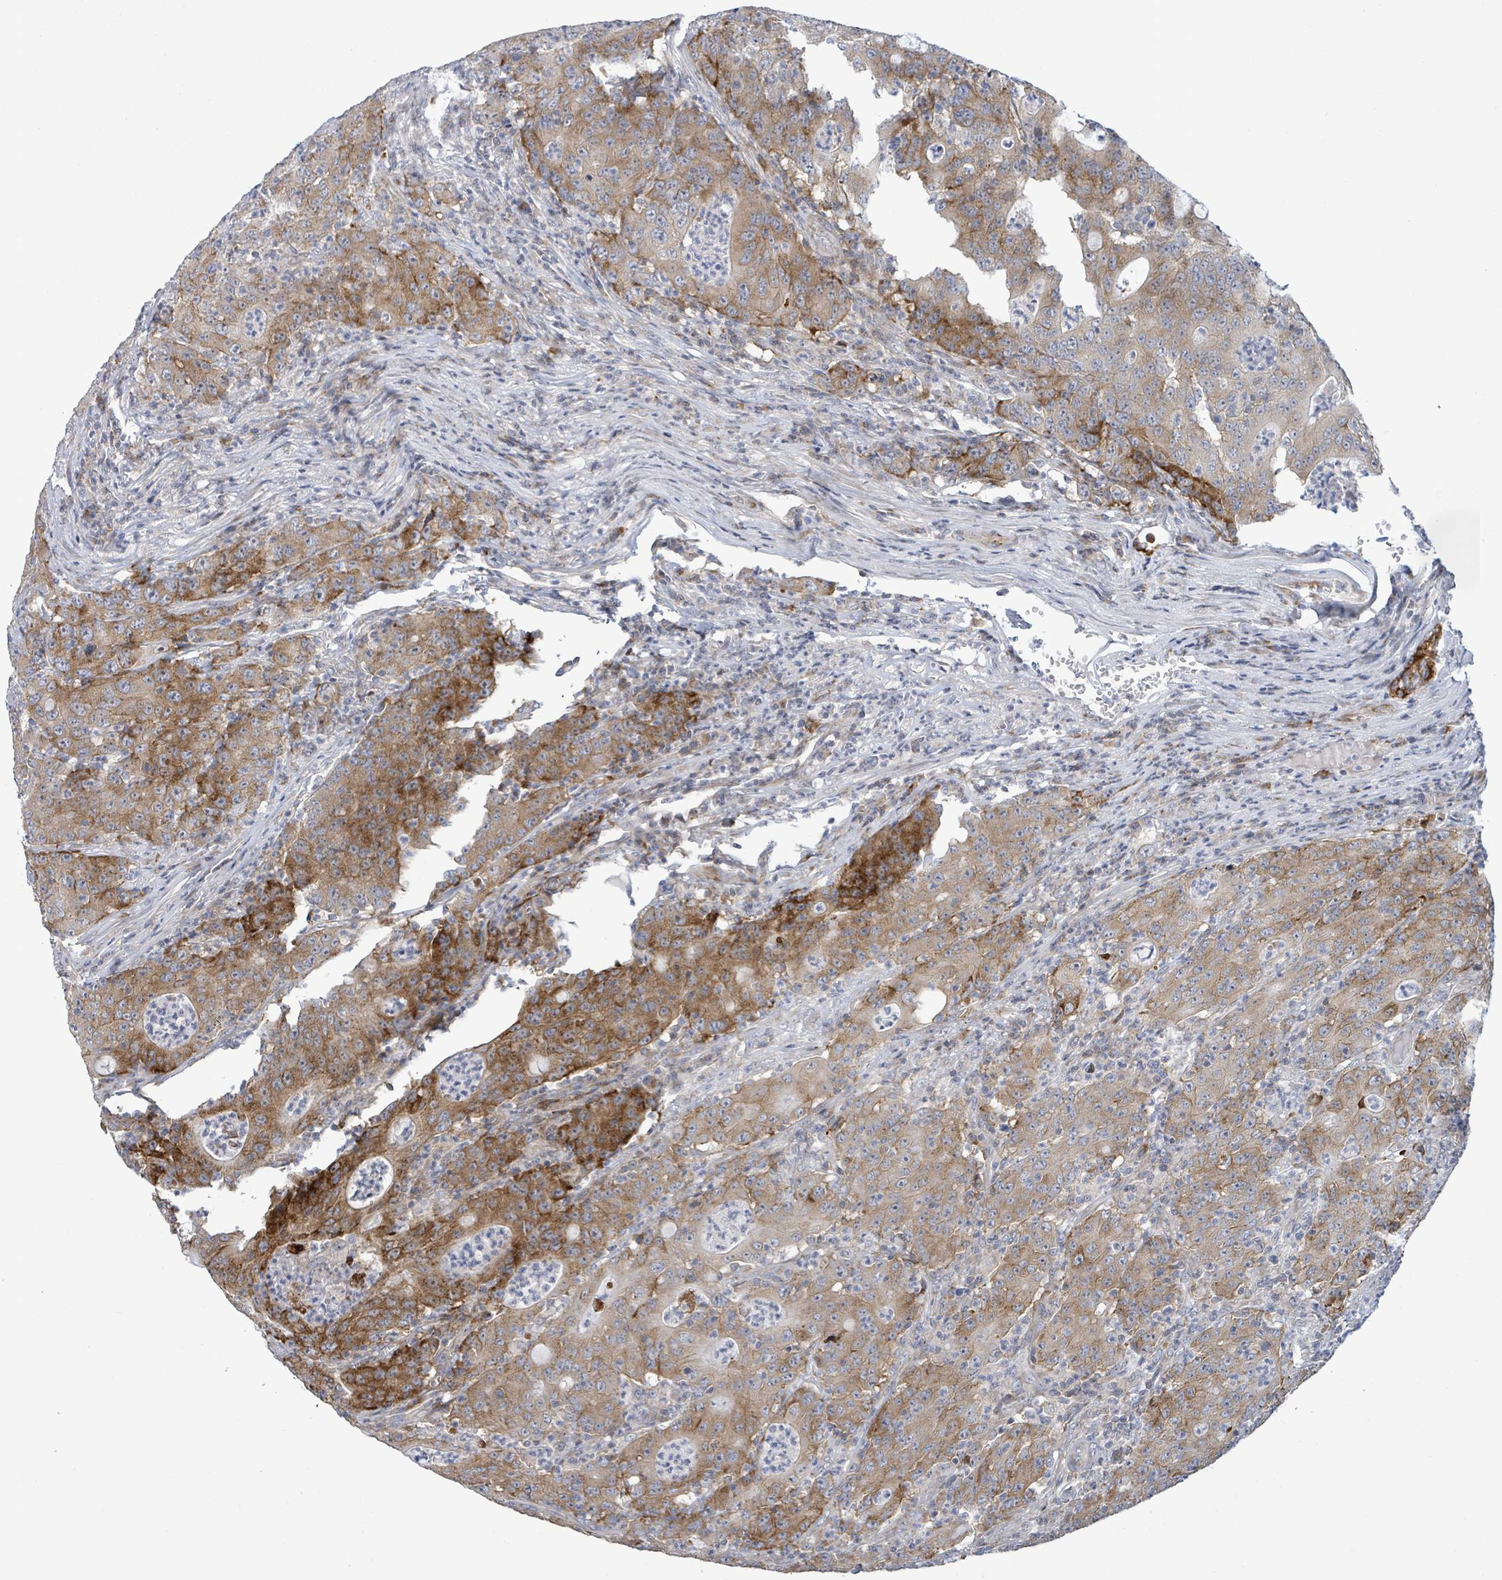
{"staining": {"intensity": "strong", "quantity": "25%-75%", "location": "cytoplasmic/membranous"}, "tissue": "colorectal cancer", "cell_type": "Tumor cells", "image_type": "cancer", "snomed": [{"axis": "morphology", "description": "Adenocarcinoma, NOS"}, {"axis": "topography", "description": "Colon"}], "caption": "Protein staining of colorectal cancer tissue demonstrates strong cytoplasmic/membranous expression in about 25%-75% of tumor cells.", "gene": "LILRA4", "patient": {"sex": "male", "age": 83}}